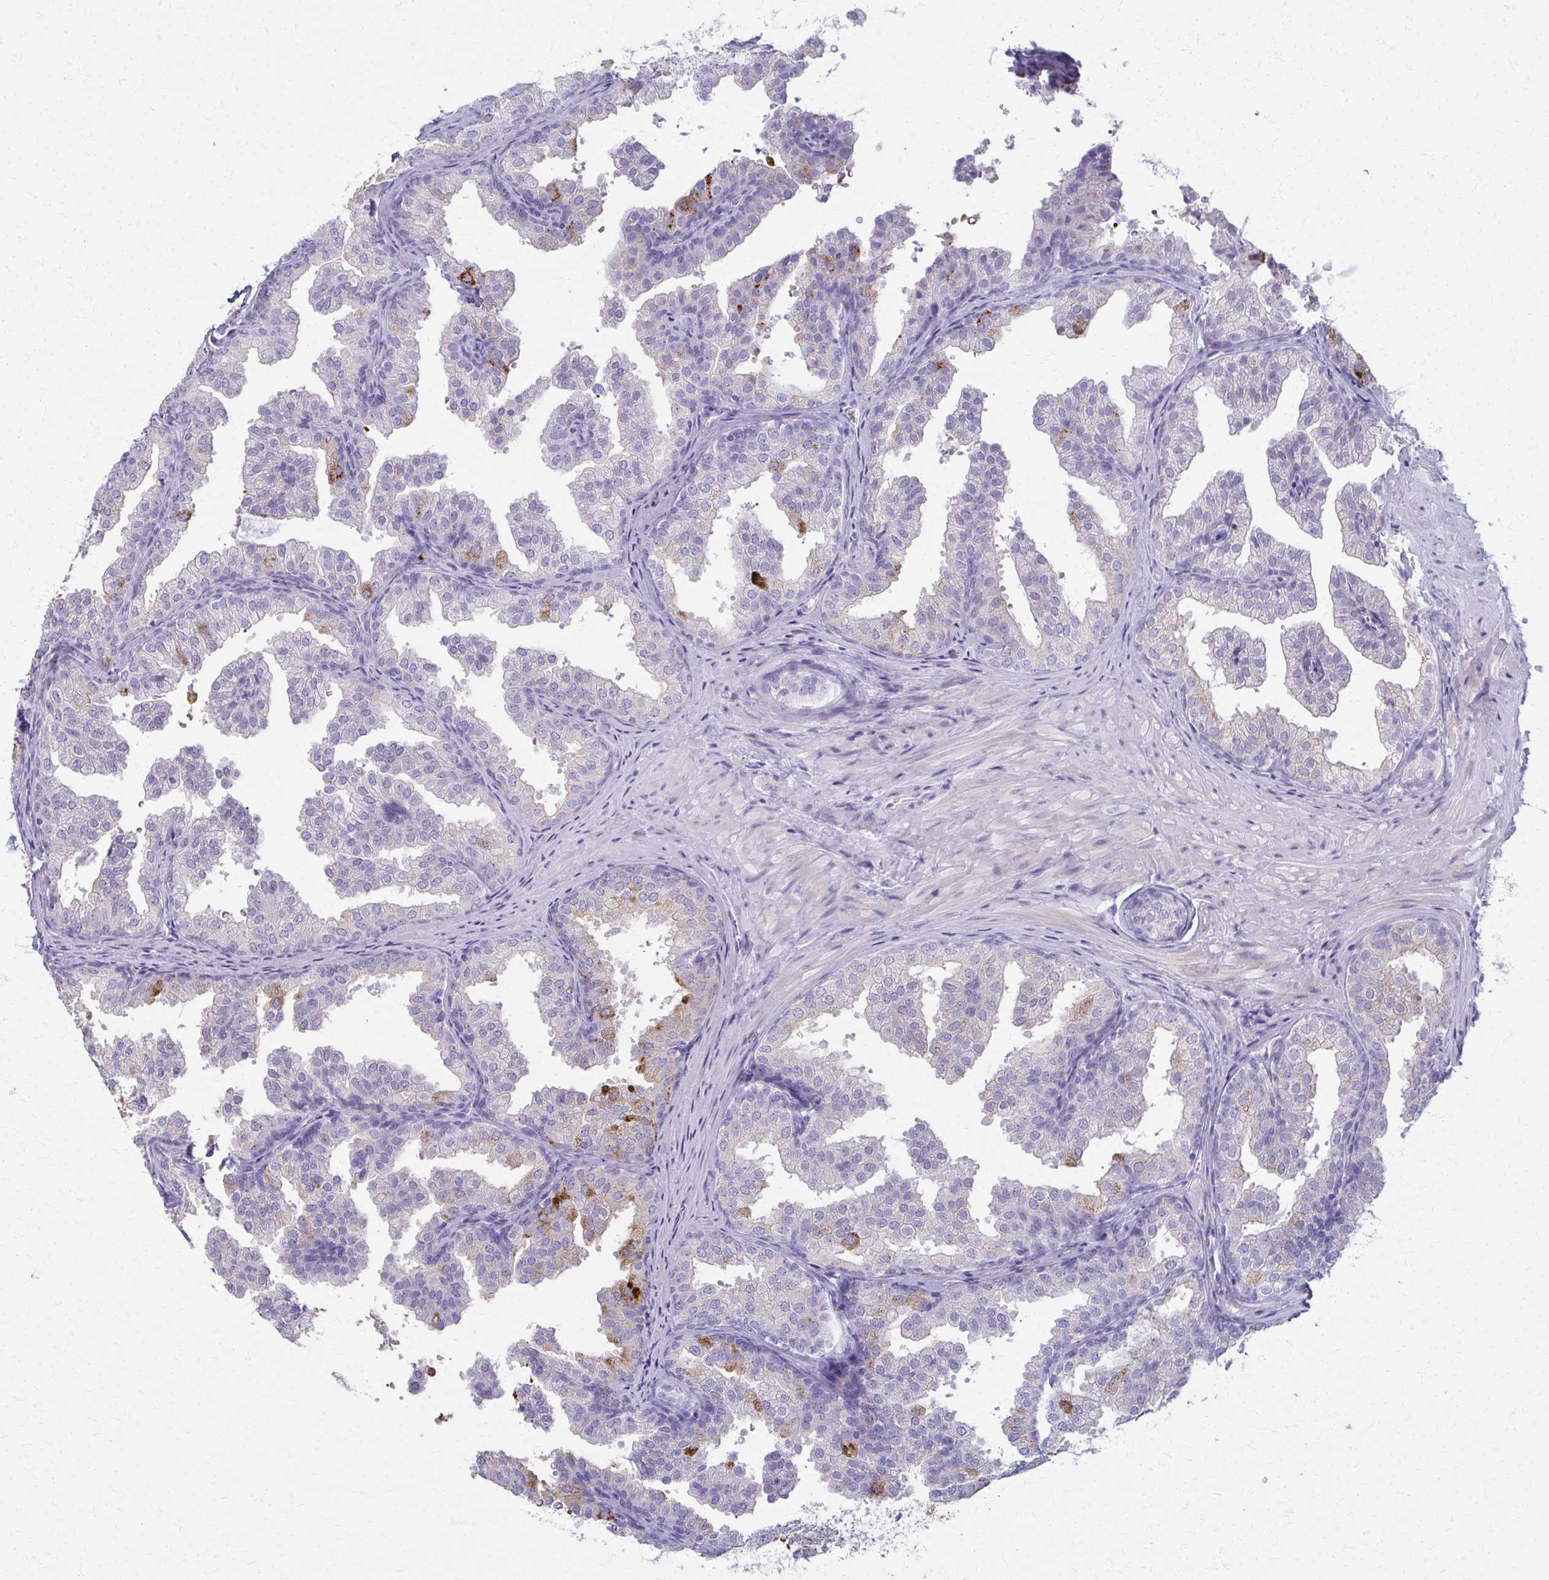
{"staining": {"intensity": "moderate", "quantity": "<25%", "location": "cytoplasmic/membranous"}, "tissue": "prostate", "cell_type": "Glandular cells", "image_type": "normal", "snomed": [{"axis": "morphology", "description": "Normal tissue, NOS"}, {"axis": "topography", "description": "Prostate"}], "caption": "Immunohistochemistry image of unremarkable human prostate stained for a protein (brown), which reveals low levels of moderate cytoplasmic/membranous expression in about <25% of glandular cells.", "gene": "ENSG00000275249", "patient": {"sex": "male", "age": 37}}